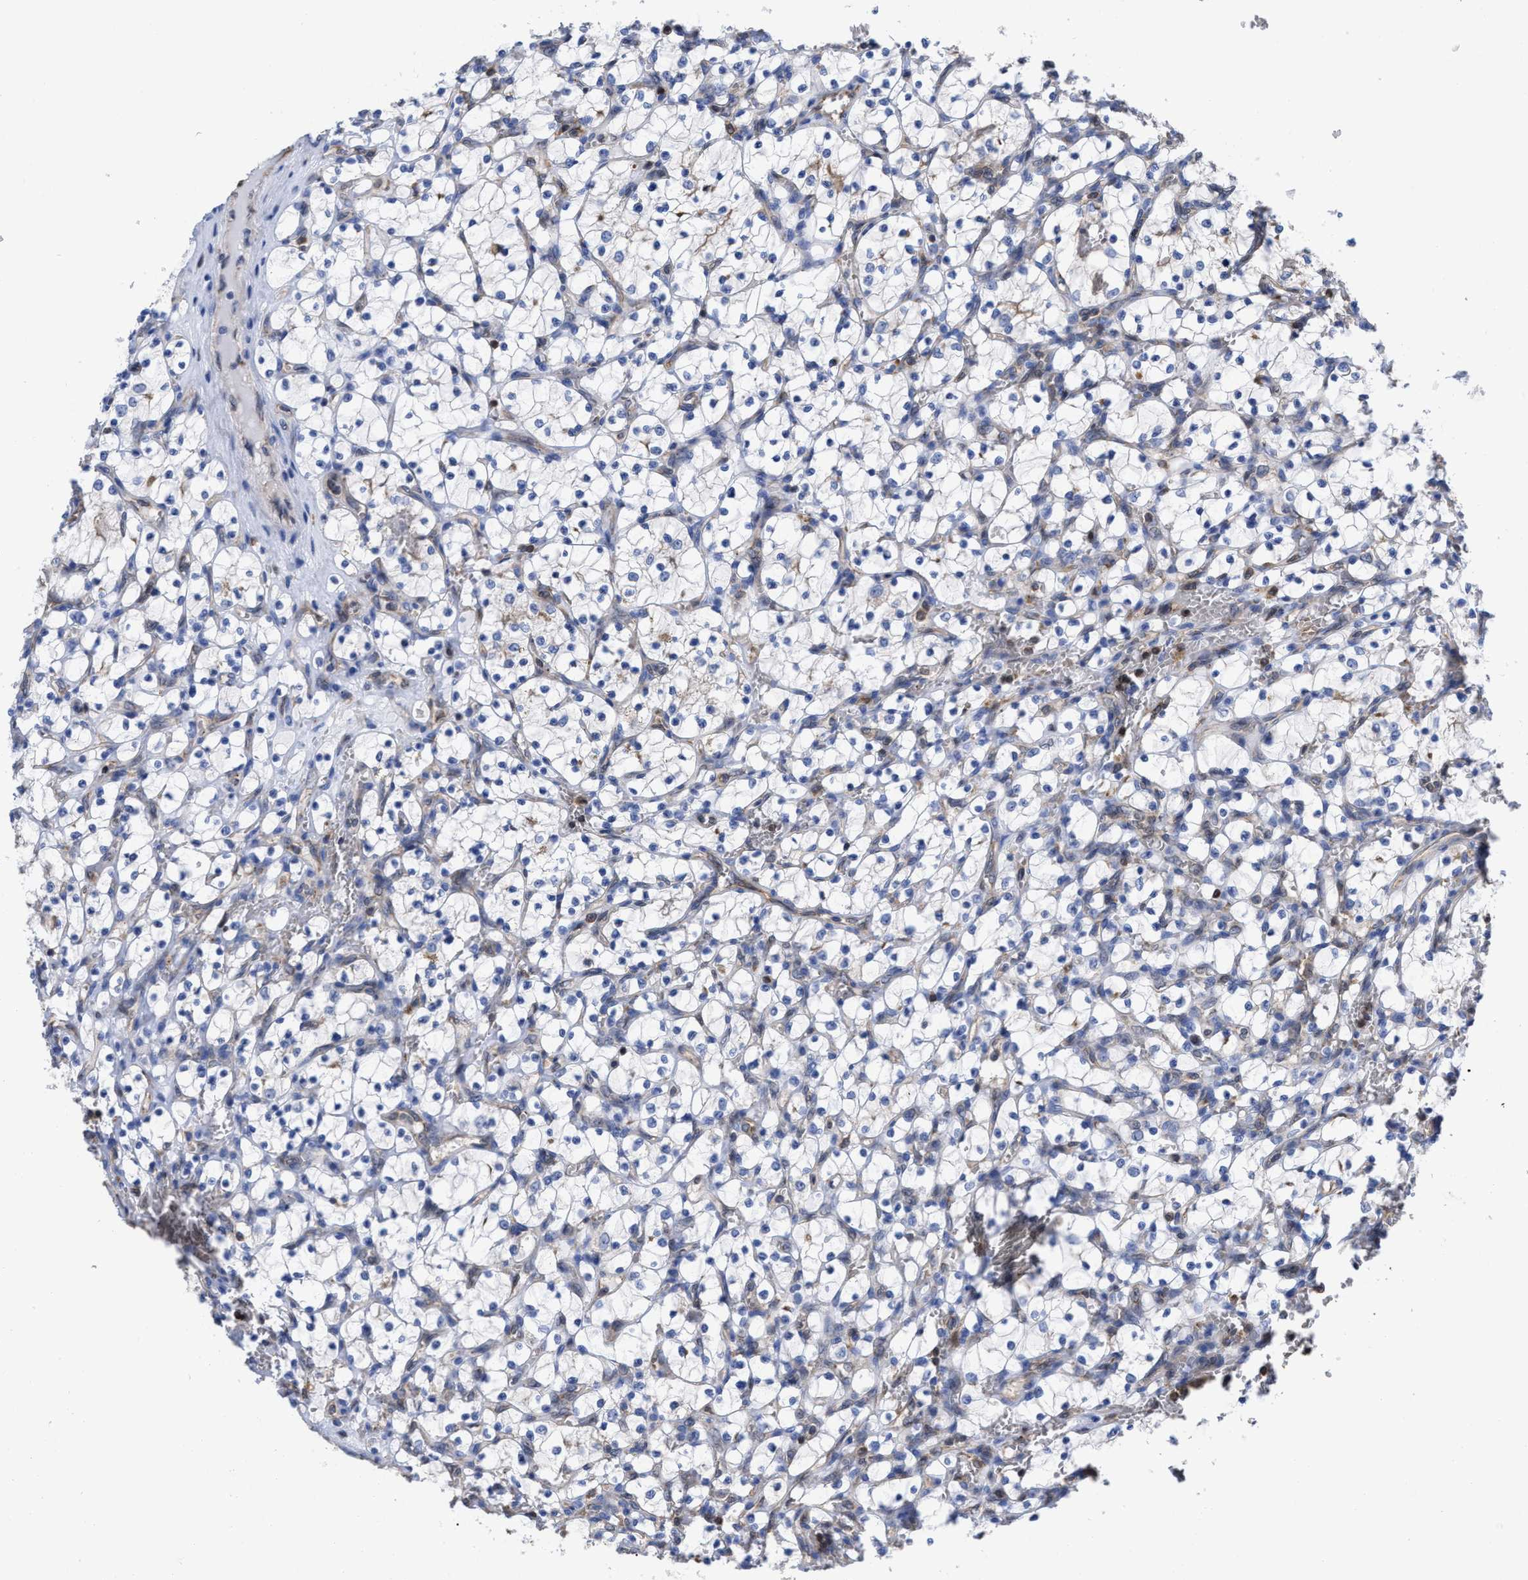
{"staining": {"intensity": "negative", "quantity": "none", "location": "none"}, "tissue": "renal cancer", "cell_type": "Tumor cells", "image_type": "cancer", "snomed": [{"axis": "morphology", "description": "Adenocarcinoma, NOS"}, {"axis": "topography", "description": "Kidney"}], "caption": "Histopathology image shows no significant protein expression in tumor cells of adenocarcinoma (renal).", "gene": "GIMAP4", "patient": {"sex": "female", "age": 69}}